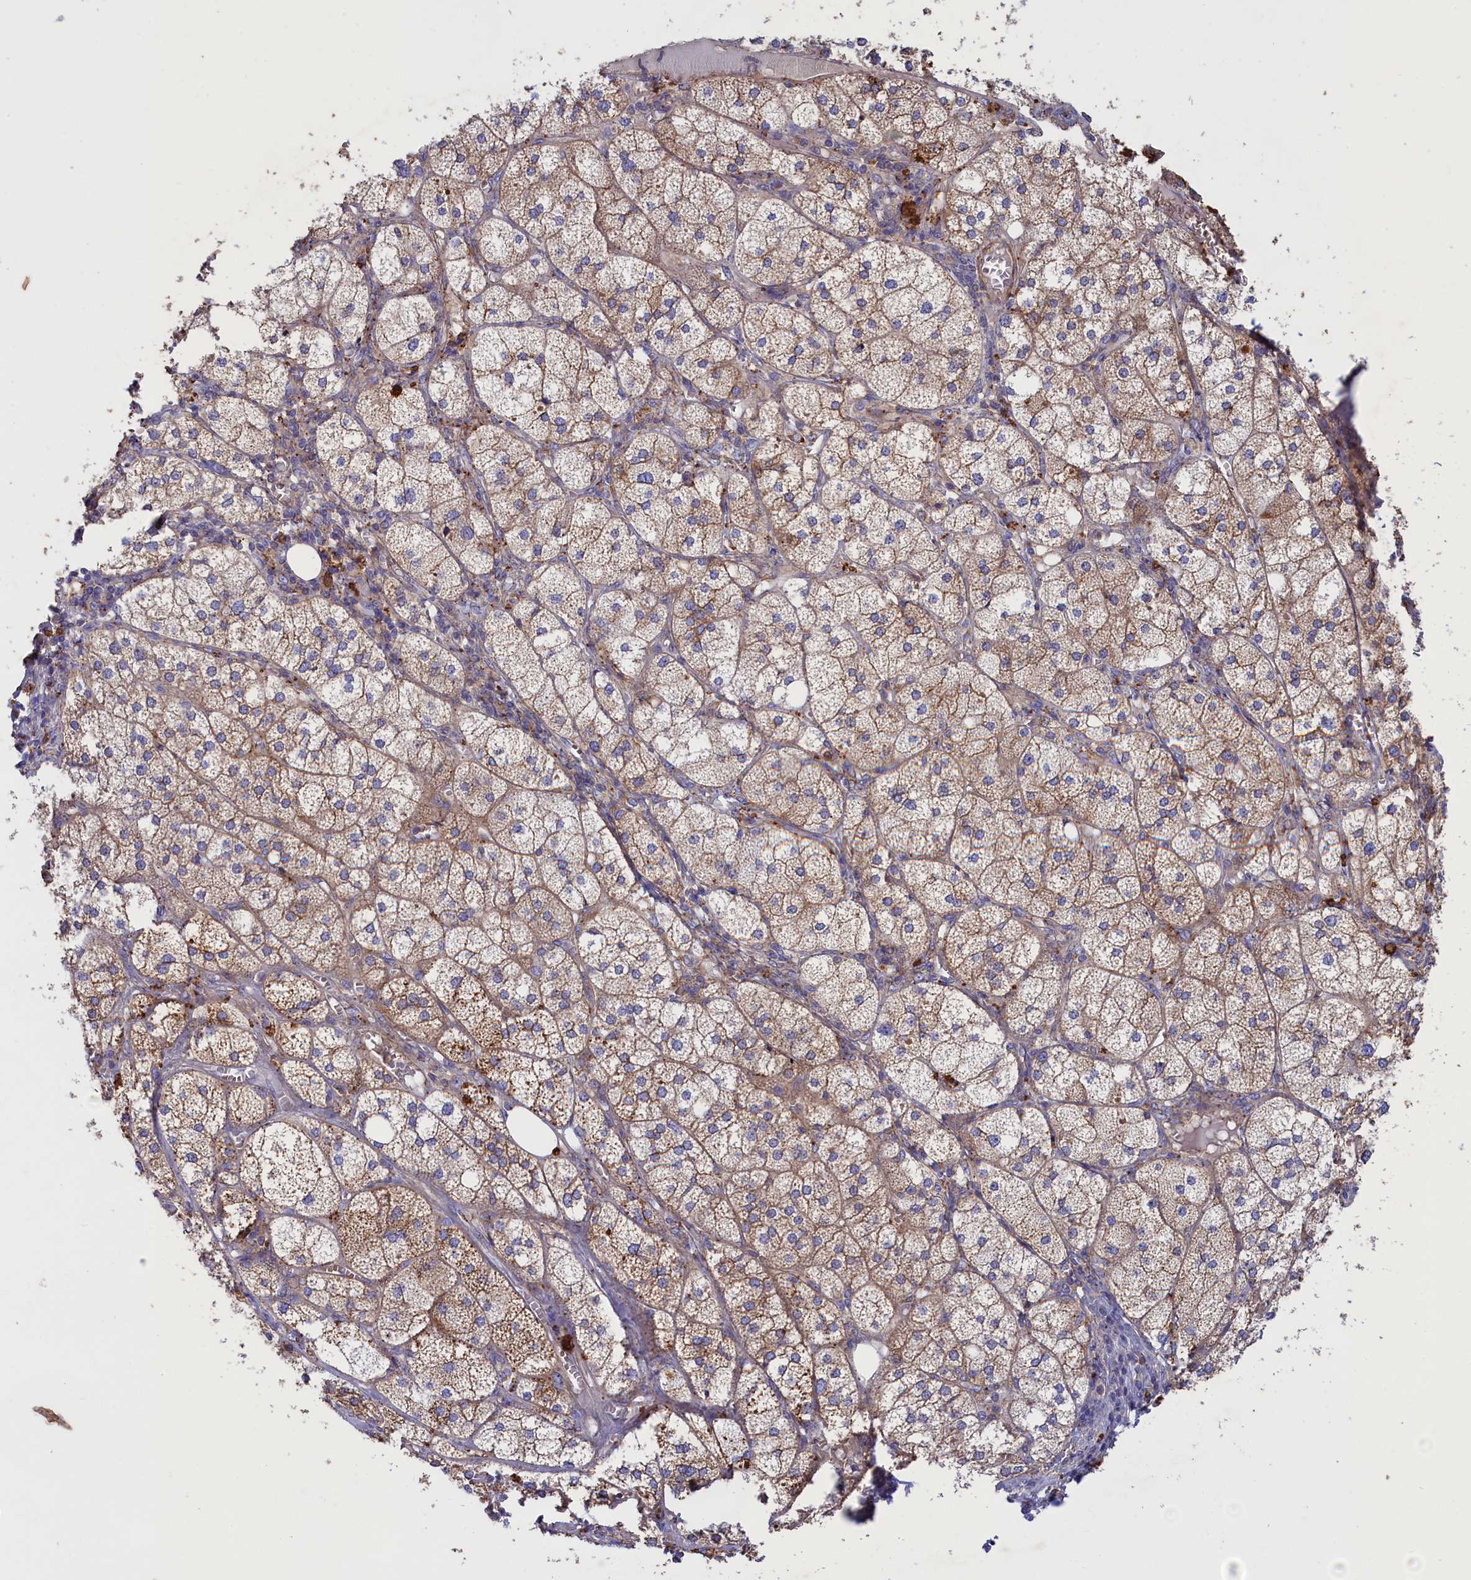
{"staining": {"intensity": "moderate", "quantity": ">75%", "location": "cytoplasmic/membranous"}, "tissue": "adrenal gland", "cell_type": "Glandular cells", "image_type": "normal", "snomed": [{"axis": "morphology", "description": "Normal tissue, NOS"}, {"axis": "topography", "description": "Adrenal gland"}], "caption": "The immunohistochemical stain shows moderate cytoplasmic/membranous staining in glandular cells of unremarkable adrenal gland. Nuclei are stained in blue.", "gene": "SCAMP4", "patient": {"sex": "female", "age": 61}}